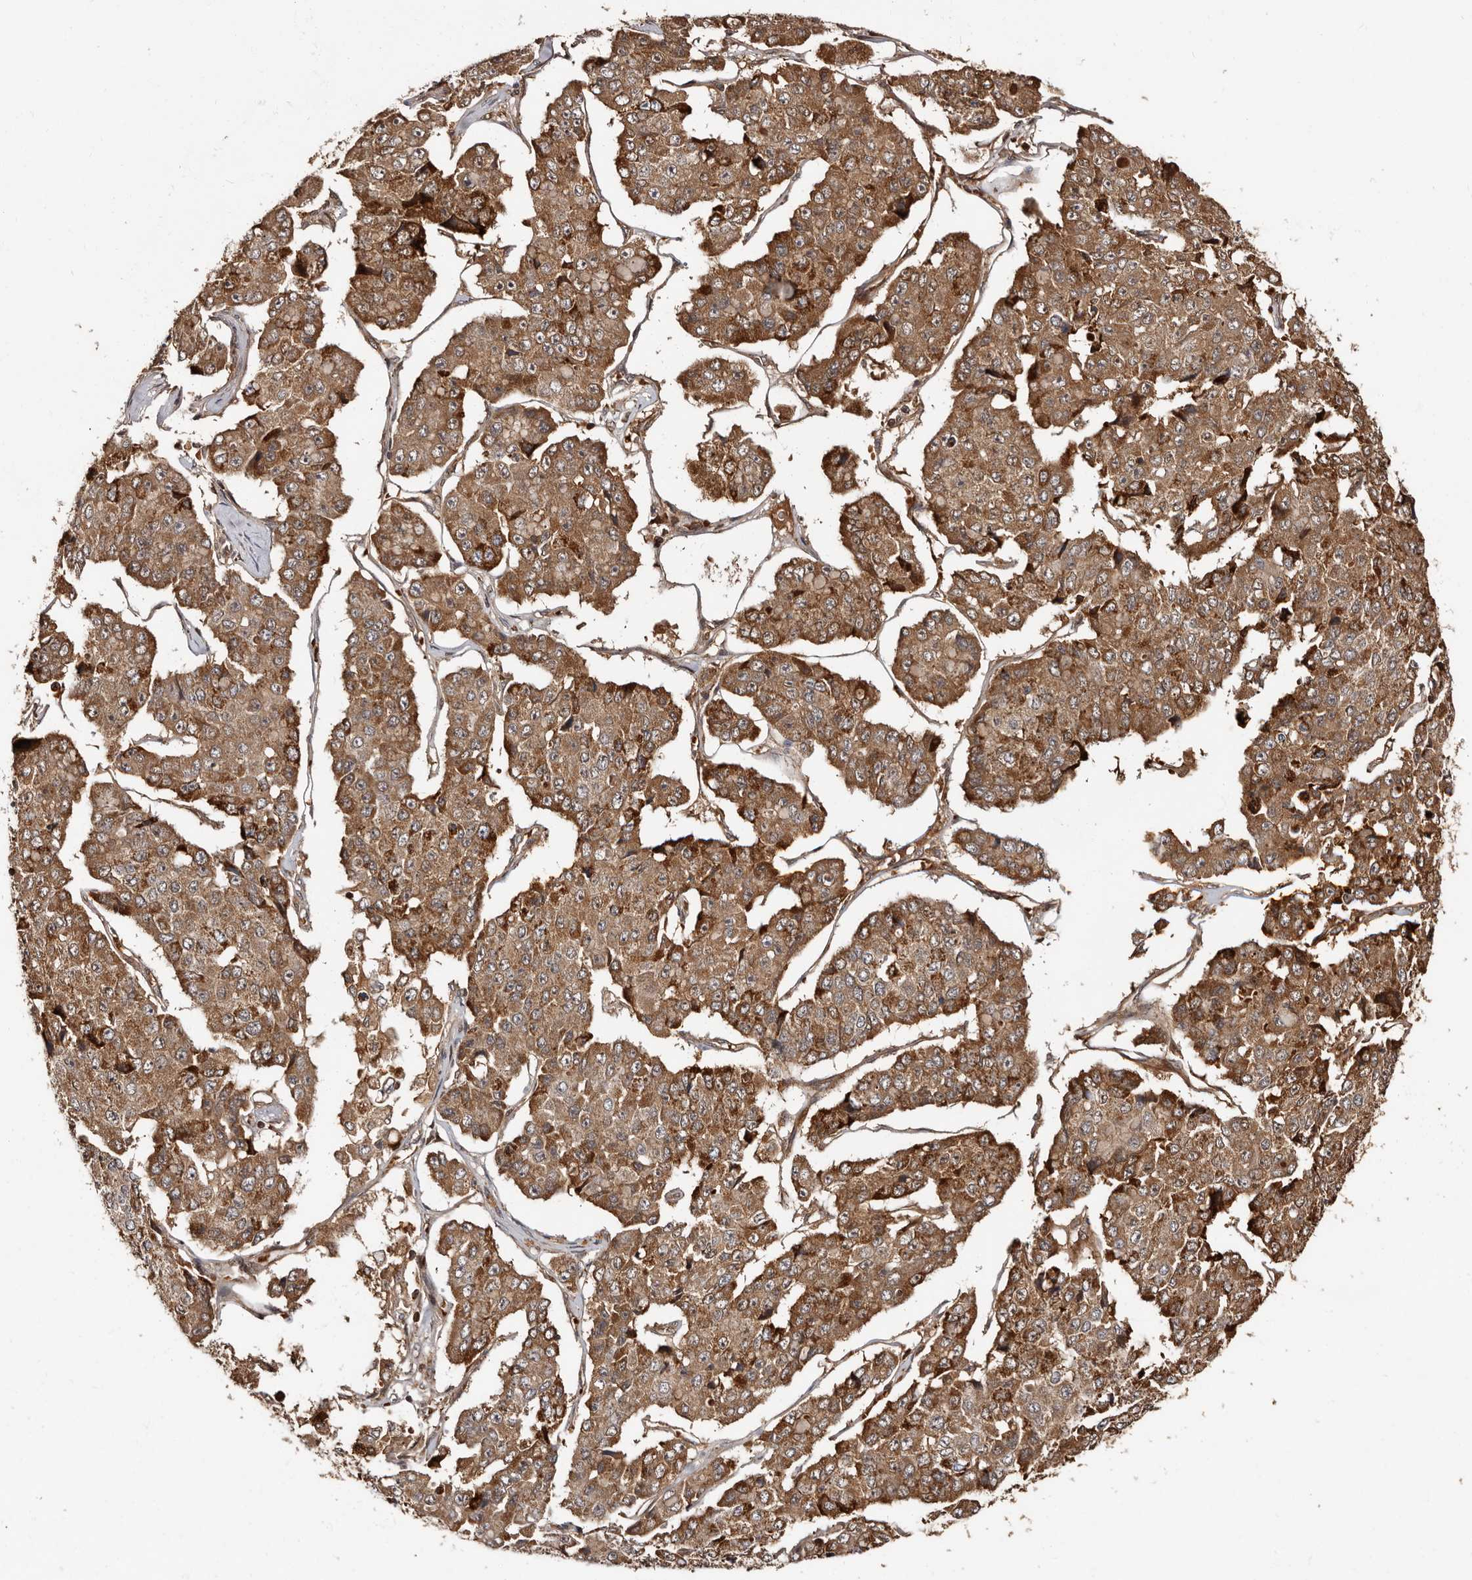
{"staining": {"intensity": "strong", "quantity": ">75%", "location": "cytoplasmic/membranous"}, "tissue": "pancreatic cancer", "cell_type": "Tumor cells", "image_type": "cancer", "snomed": [{"axis": "morphology", "description": "Adenocarcinoma, NOS"}, {"axis": "topography", "description": "Pancreas"}], "caption": "Protein staining of pancreatic cancer (adenocarcinoma) tissue reveals strong cytoplasmic/membranous positivity in about >75% of tumor cells.", "gene": "BAX", "patient": {"sex": "male", "age": 50}}